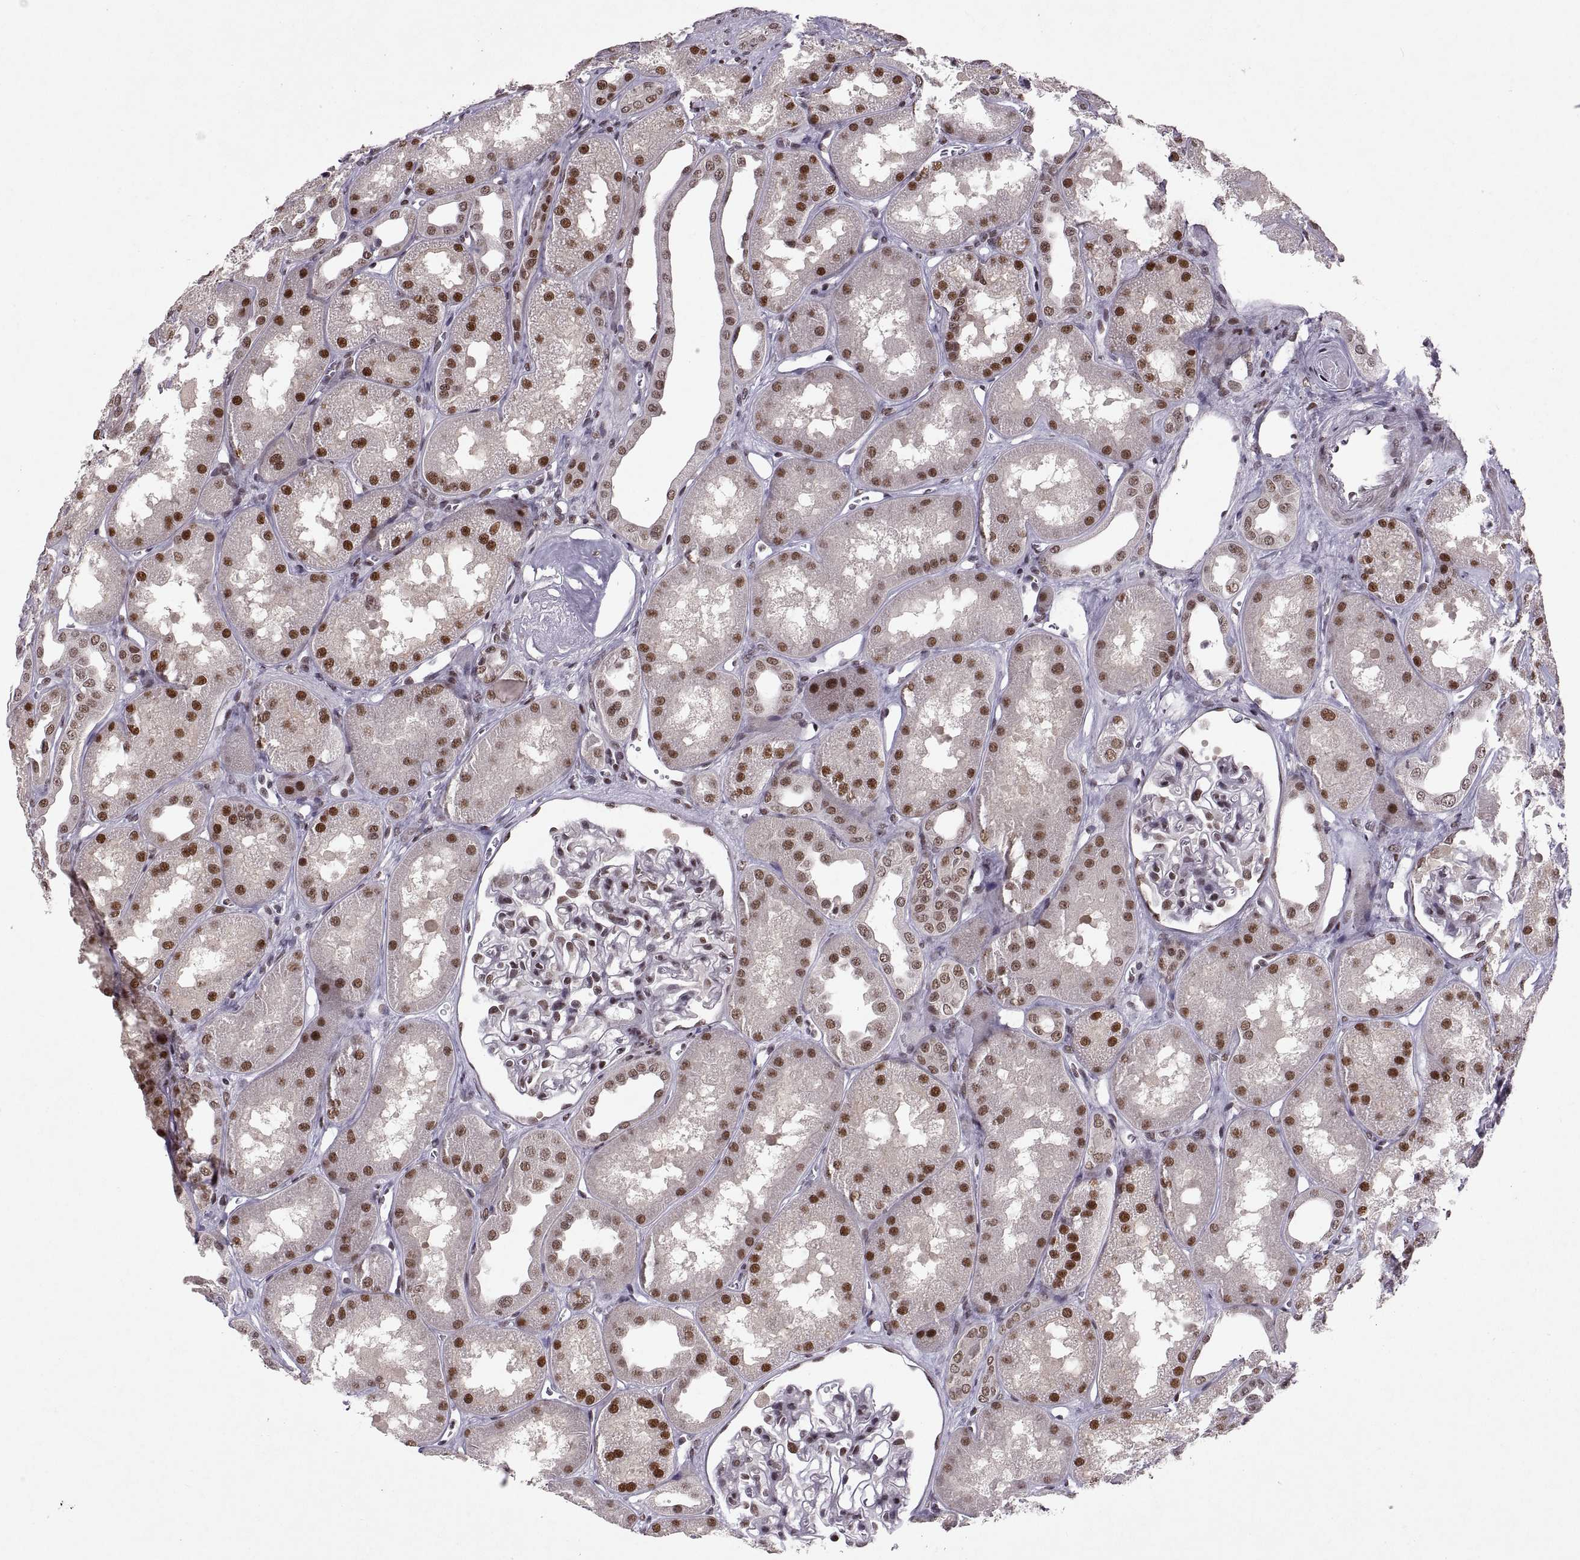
{"staining": {"intensity": "moderate", "quantity": "25%-75%", "location": "nuclear"}, "tissue": "kidney", "cell_type": "Cells in glomeruli", "image_type": "normal", "snomed": [{"axis": "morphology", "description": "Normal tissue, NOS"}, {"axis": "topography", "description": "Kidney"}], "caption": "Protein expression analysis of unremarkable human kidney reveals moderate nuclear positivity in about 25%-75% of cells in glomeruli.", "gene": "MT1E", "patient": {"sex": "male", "age": 61}}